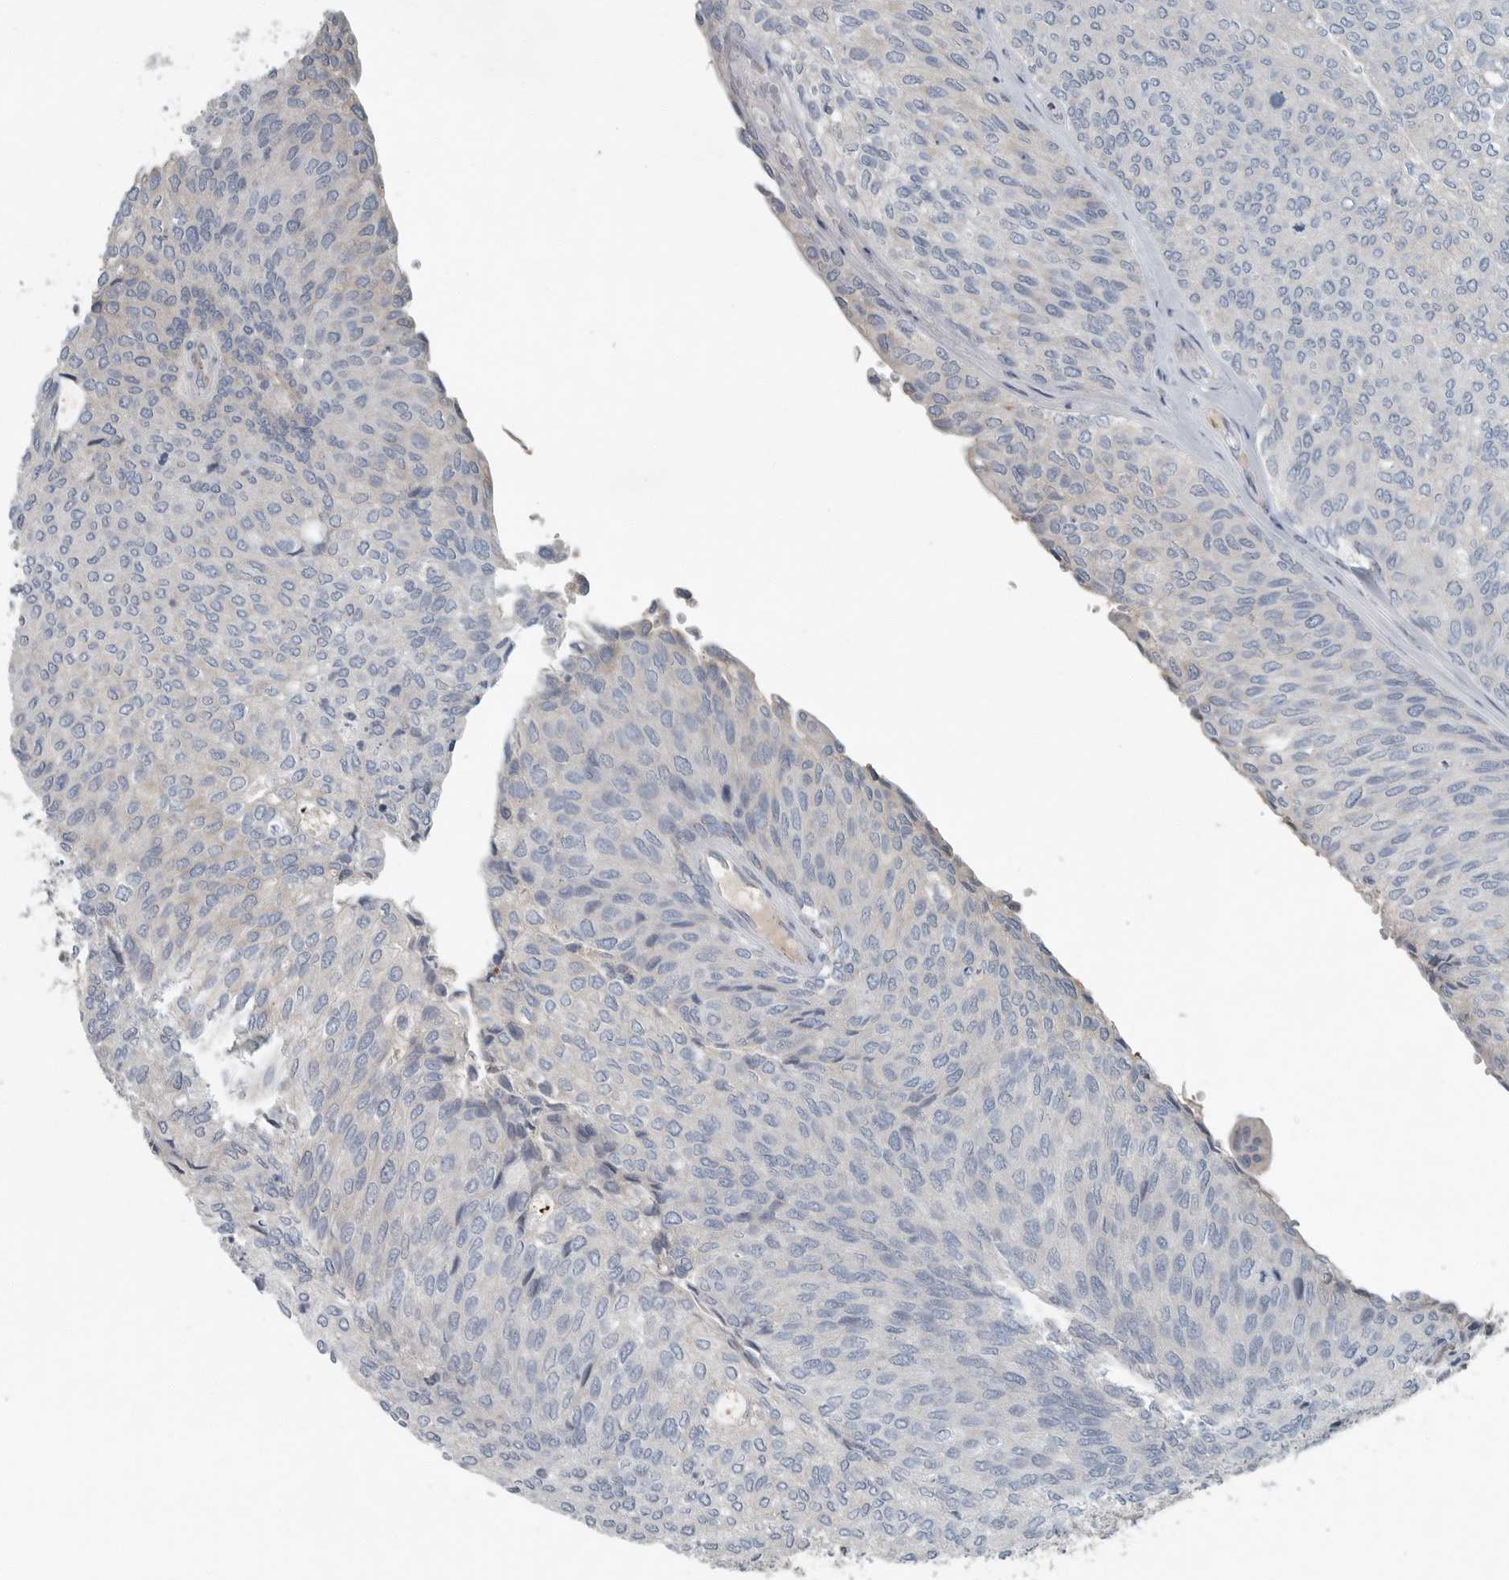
{"staining": {"intensity": "moderate", "quantity": "<25%", "location": "cytoplasmic/membranous"}, "tissue": "urothelial cancer", "cell_type": "Tumor cells", "image_type": "cancer", "snomed": [{"axis": "morphology", "description": "Urothelial carcinoma, Low grade"}, {"axis": "topography", "description": "Urinary bladder"}], "caption": "Brown immunohistochemical staining in urothelial carcinoma (low-grade) displays moderate cytoplasmic/membranous staining in approximately <25% of tumor cells. Using DAB (3,3'-diaminobenzidine) (brown) and hematoxylin (blue) stains, captured at high magnification using brightfield microscopy.", "gene": "MPP3", "patient": {"sex": "female", "age": 79}}